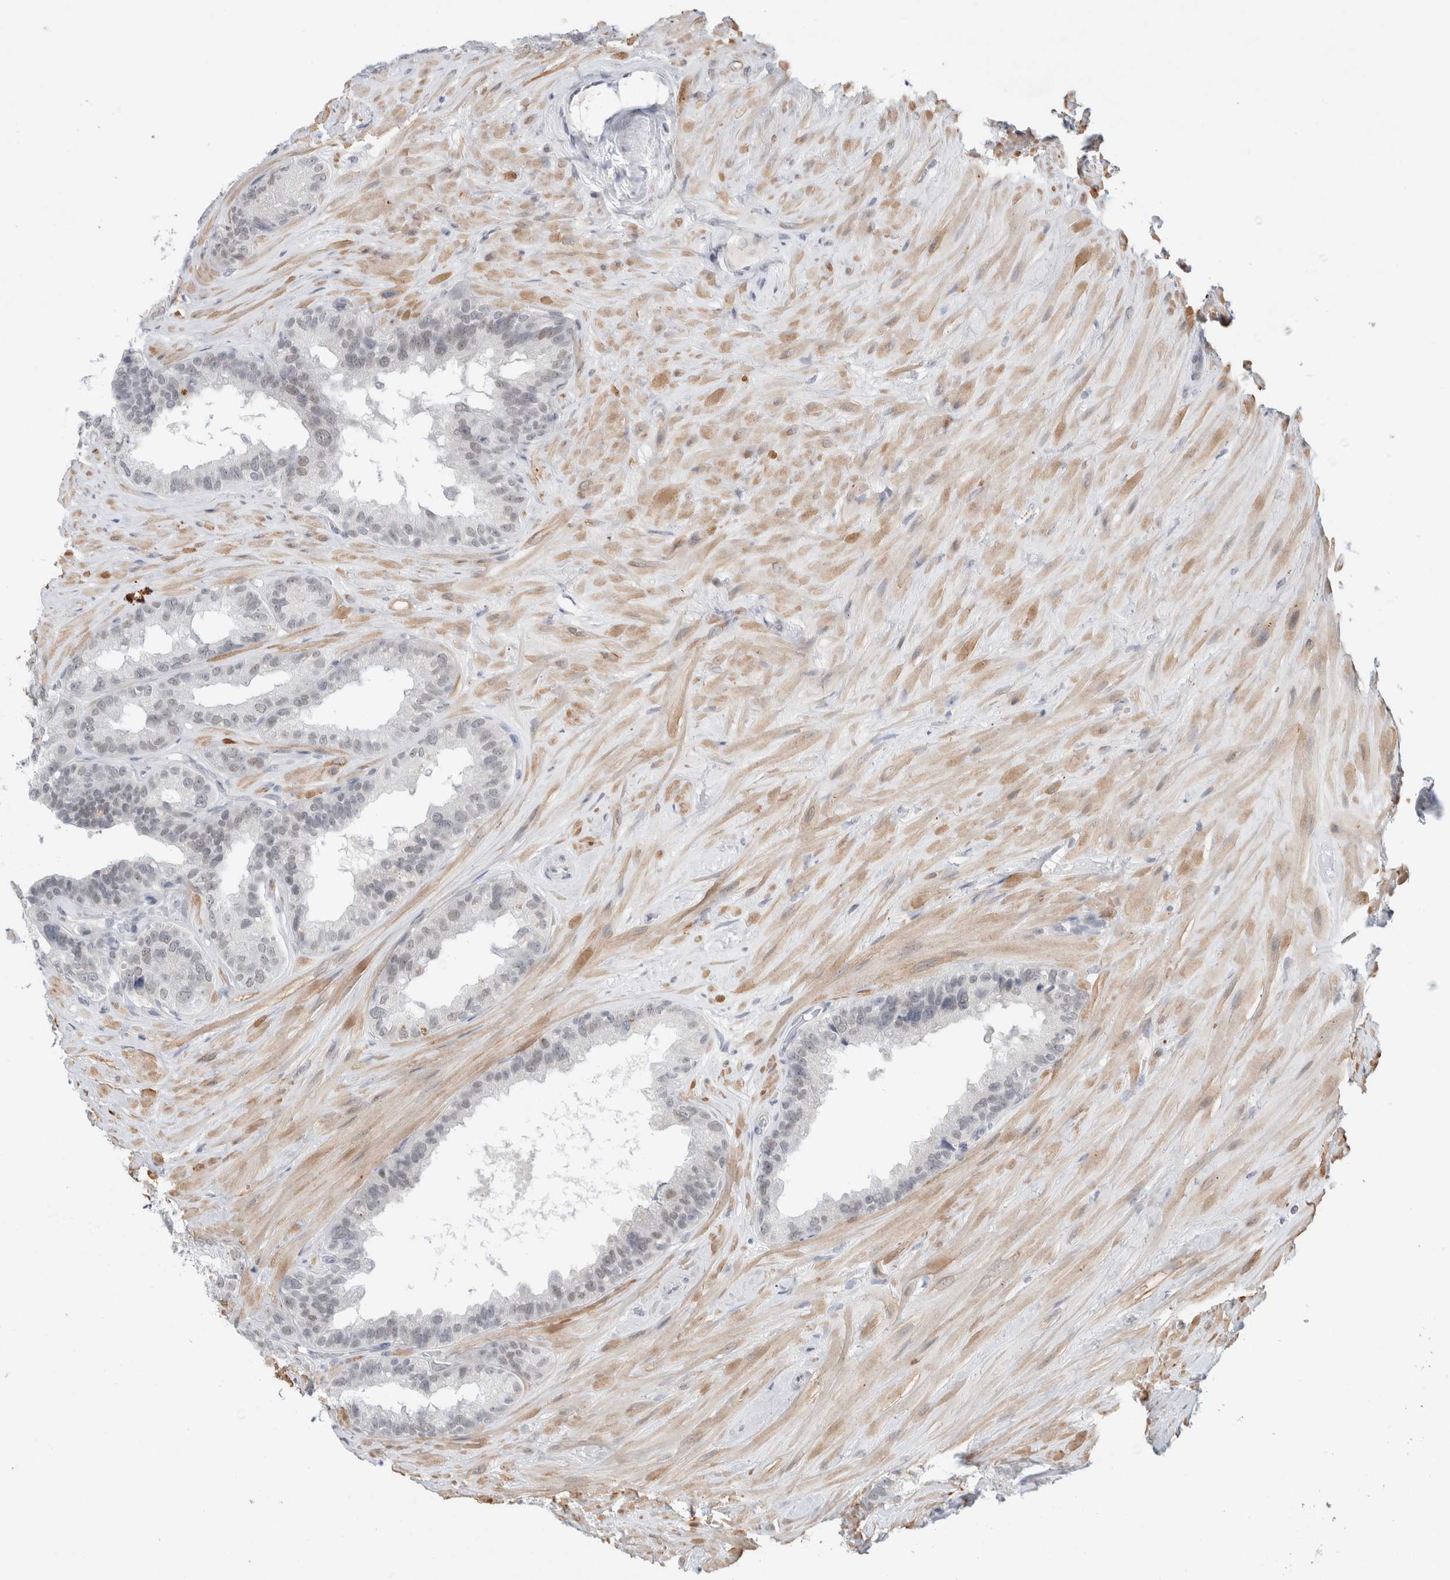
{"staining": {"intensity": "negative", "quantity": "none", "location": "none"}, "tissue": "seminal vesicle", "cell_type": "Glandular cells", "image_type": "normal", "snomed": [{"axis": "morphology", "description": "Normal tissue, NOS"}, {"axis": "topography", "description": "Seminal veicle"}], "caption": "Immunohistochemistry (IHC) photomicrograph of normal human seminal vesicle stained for a protein (brown), which reveals no positivity in glandular cells. The staining is performed using DAB (3,3'-diaminobenzidine) brown chromogen with nuclei counter-stained in using hematoxylin.", "gene": "KNL1", "patient": {"sex": "male", "age": 80}}